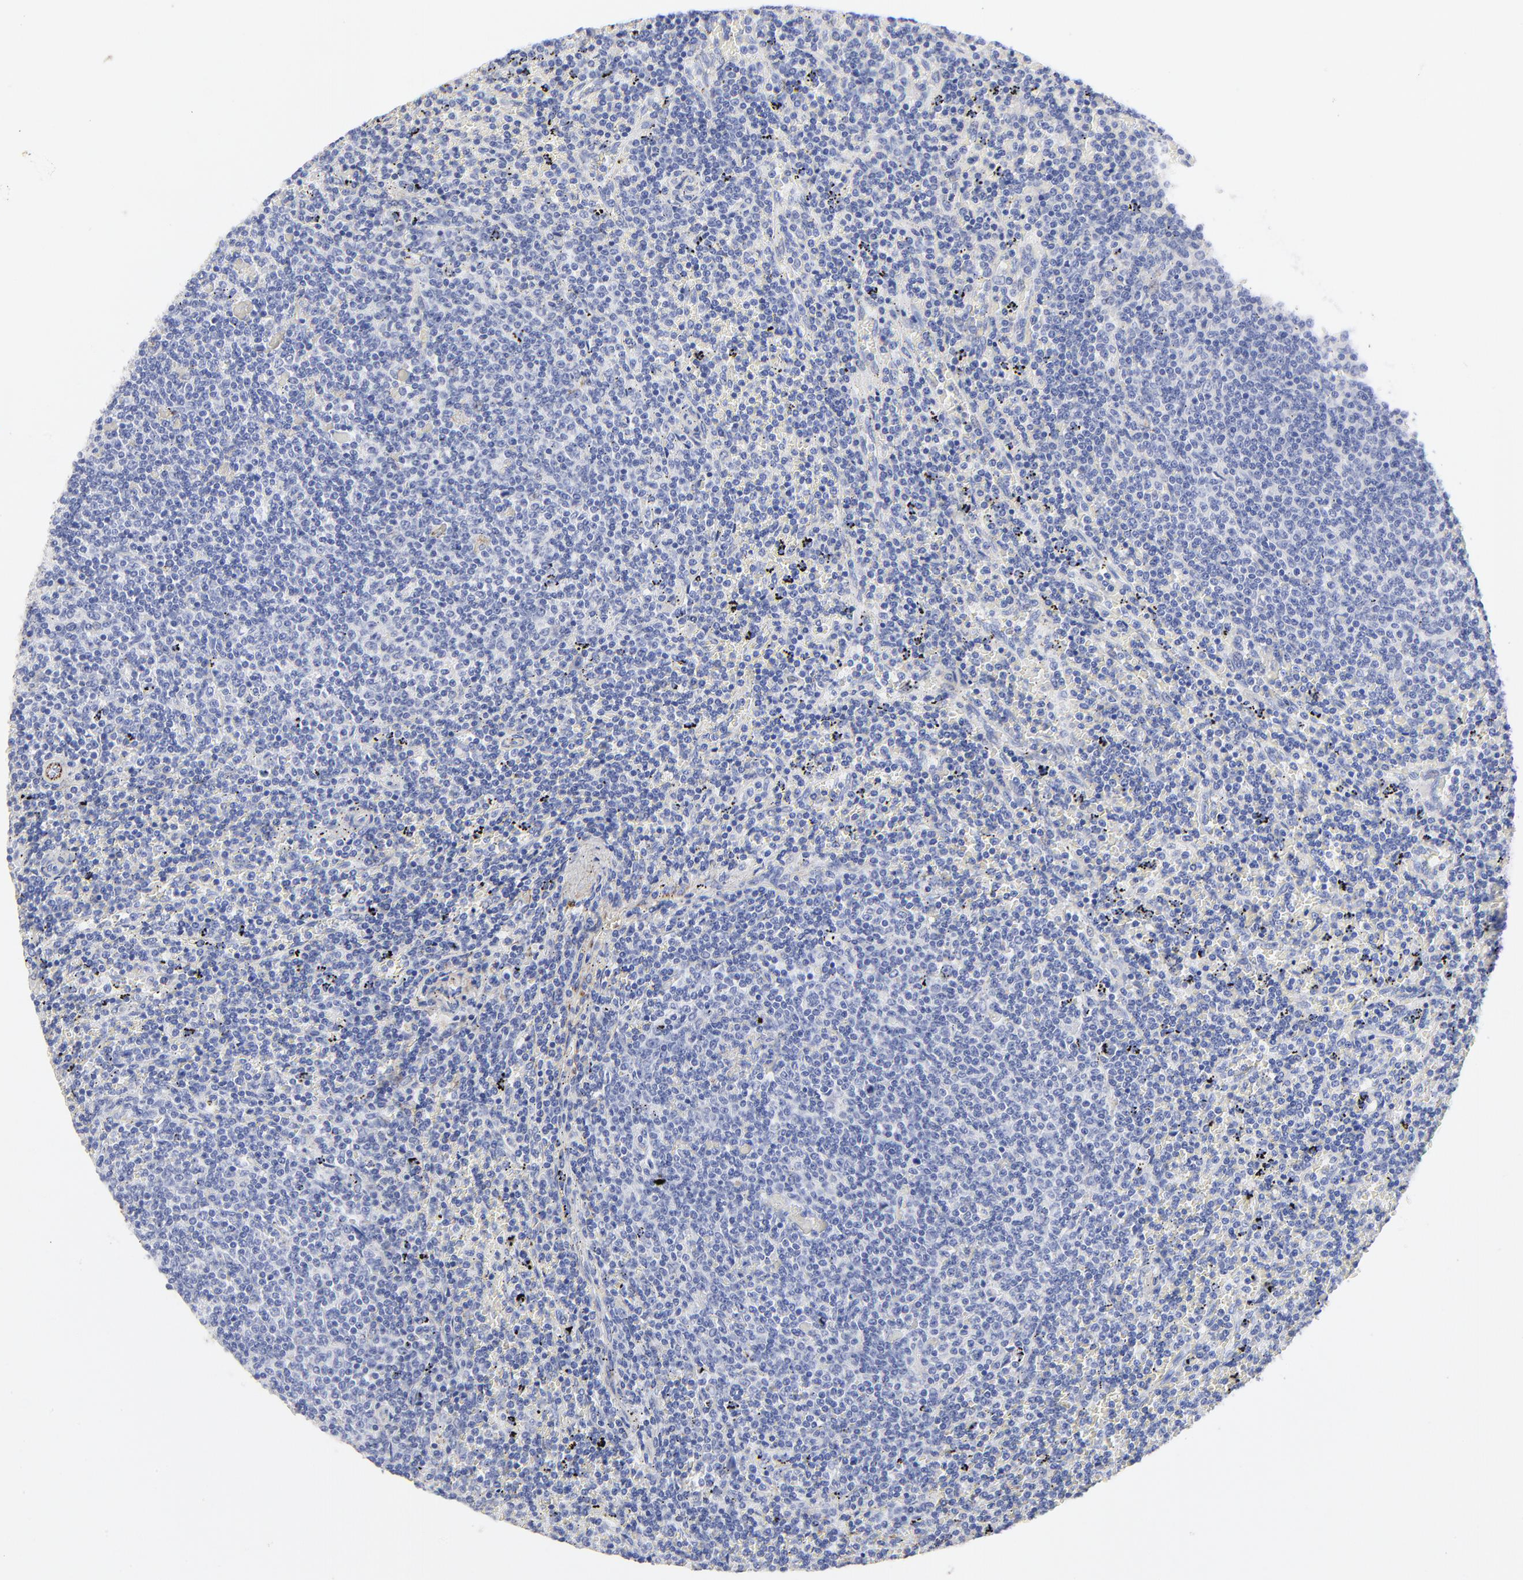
{"staining": {"intensity": "negative", "quantity": "none", "location": "none"}, "tissue": "lymphoma", "cell_type": "Tumor cells", "image_type": "cancer", "snomed": [{"axis": "morphology", "description": "Malignant lymphoma, non-Hodgkin's type, Low grade"}, {"axis": "topography", "description": "Spleen"}], "caption": "Photomicrograph shows no significant protein staining in tumor cells of lymphoma.", "gene": "FBLN2", "patient": {"sex": "female", "age": 50}}